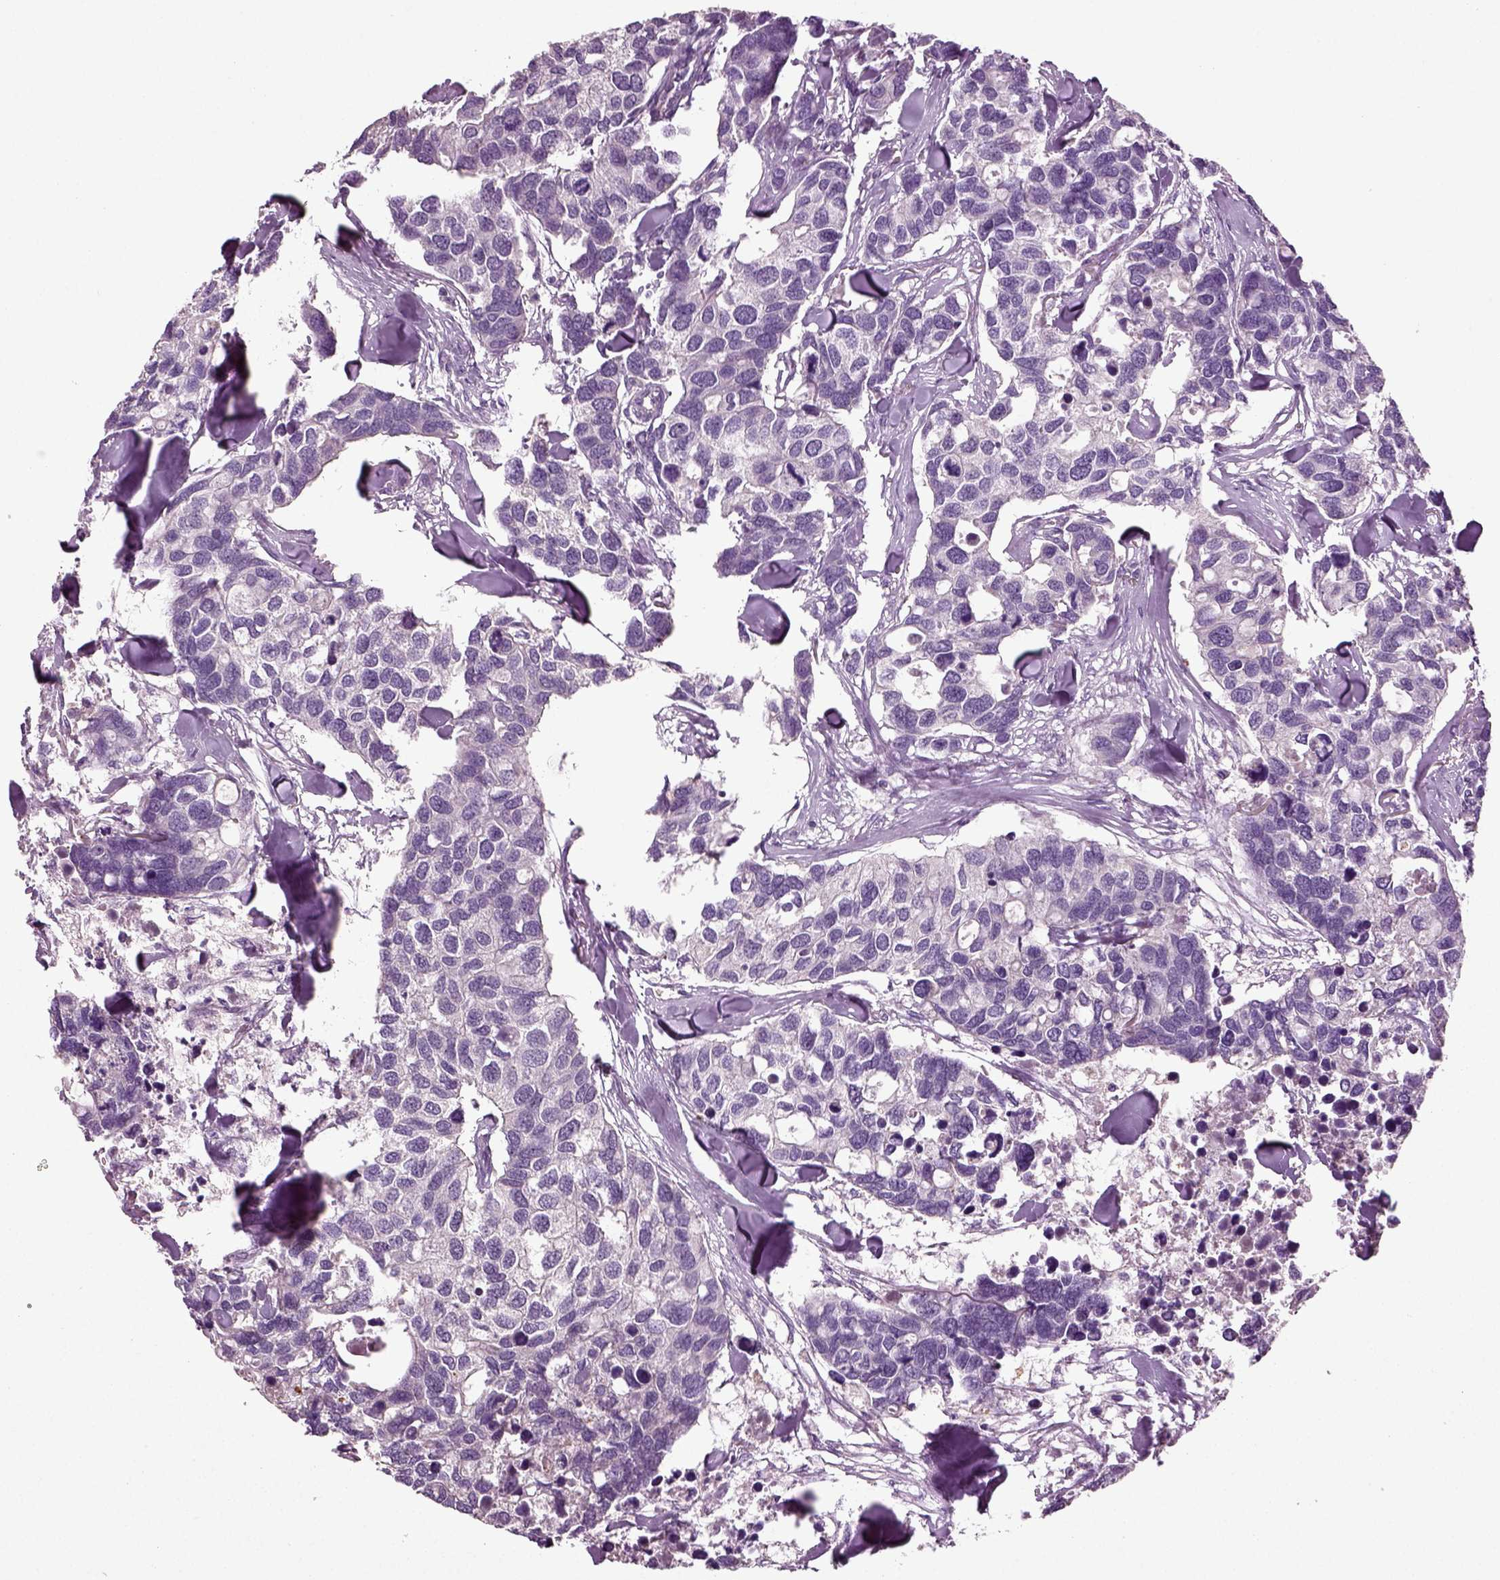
{"staining": {"intensity": "negative", "quantity": "none", "location": "none"}, "tissue": "breast cancer", "cell_type": "Tumor cells", "image_type": "cancer", "snomed": [{"axis": "morphology", "description": "Duct carcinoma"}, {"axis": "topography", "description": "Breast"}], "caption": "Immunohistochemistry image of neoplastic tissue: breast cancer (invasive ductal carcinoma) stained with DAB (3,3'-diaminobenzidine) demonstrates no significant protein positivity in tumor cells.", "gene": "DEFB118", "patient": {"sex": "female", "age": 83}}